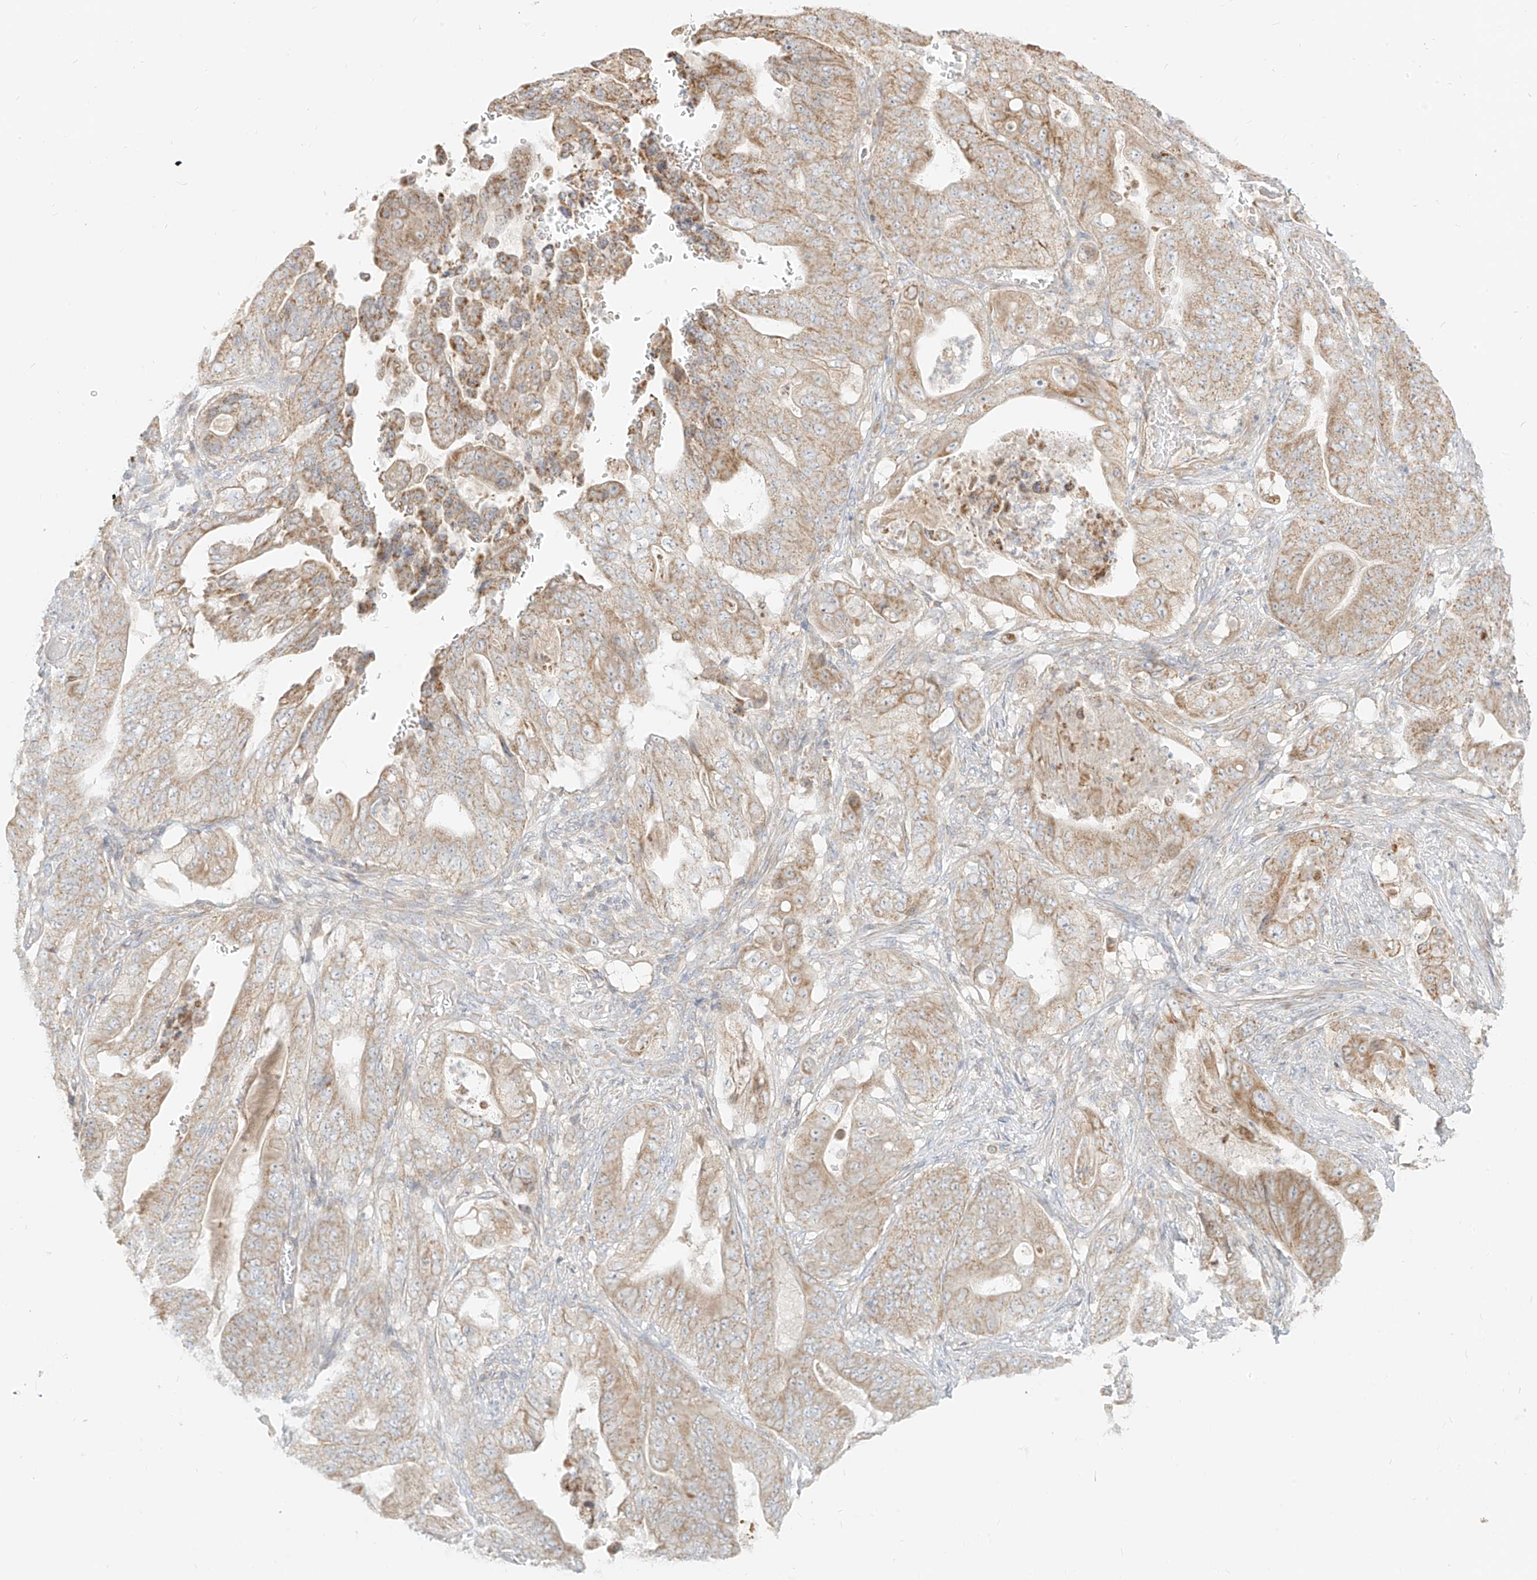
{"staining": {"intensity": "moderate", "quantity": "25%-75%", "location": "cytoplasmic/membranous"}, "tissue": "stomach cancer", "cell_type": "Tumor cells", "image_type": "cancer", "snomed": [{"axis": "morphology", "description": "Adenocarcinoma, NOS"}, {"axis": "topography", "description": "Stomach"}], "caption": "Stomach cancer (adenocarcinoma) was stained to show a protein in brown. There is medium levels of moderate cytoplasmic/membranous positivity in approximately 25%-75% of tumor cells.", "gene": "ZIM3", "patient": {"sex": "female", "age": 73}}